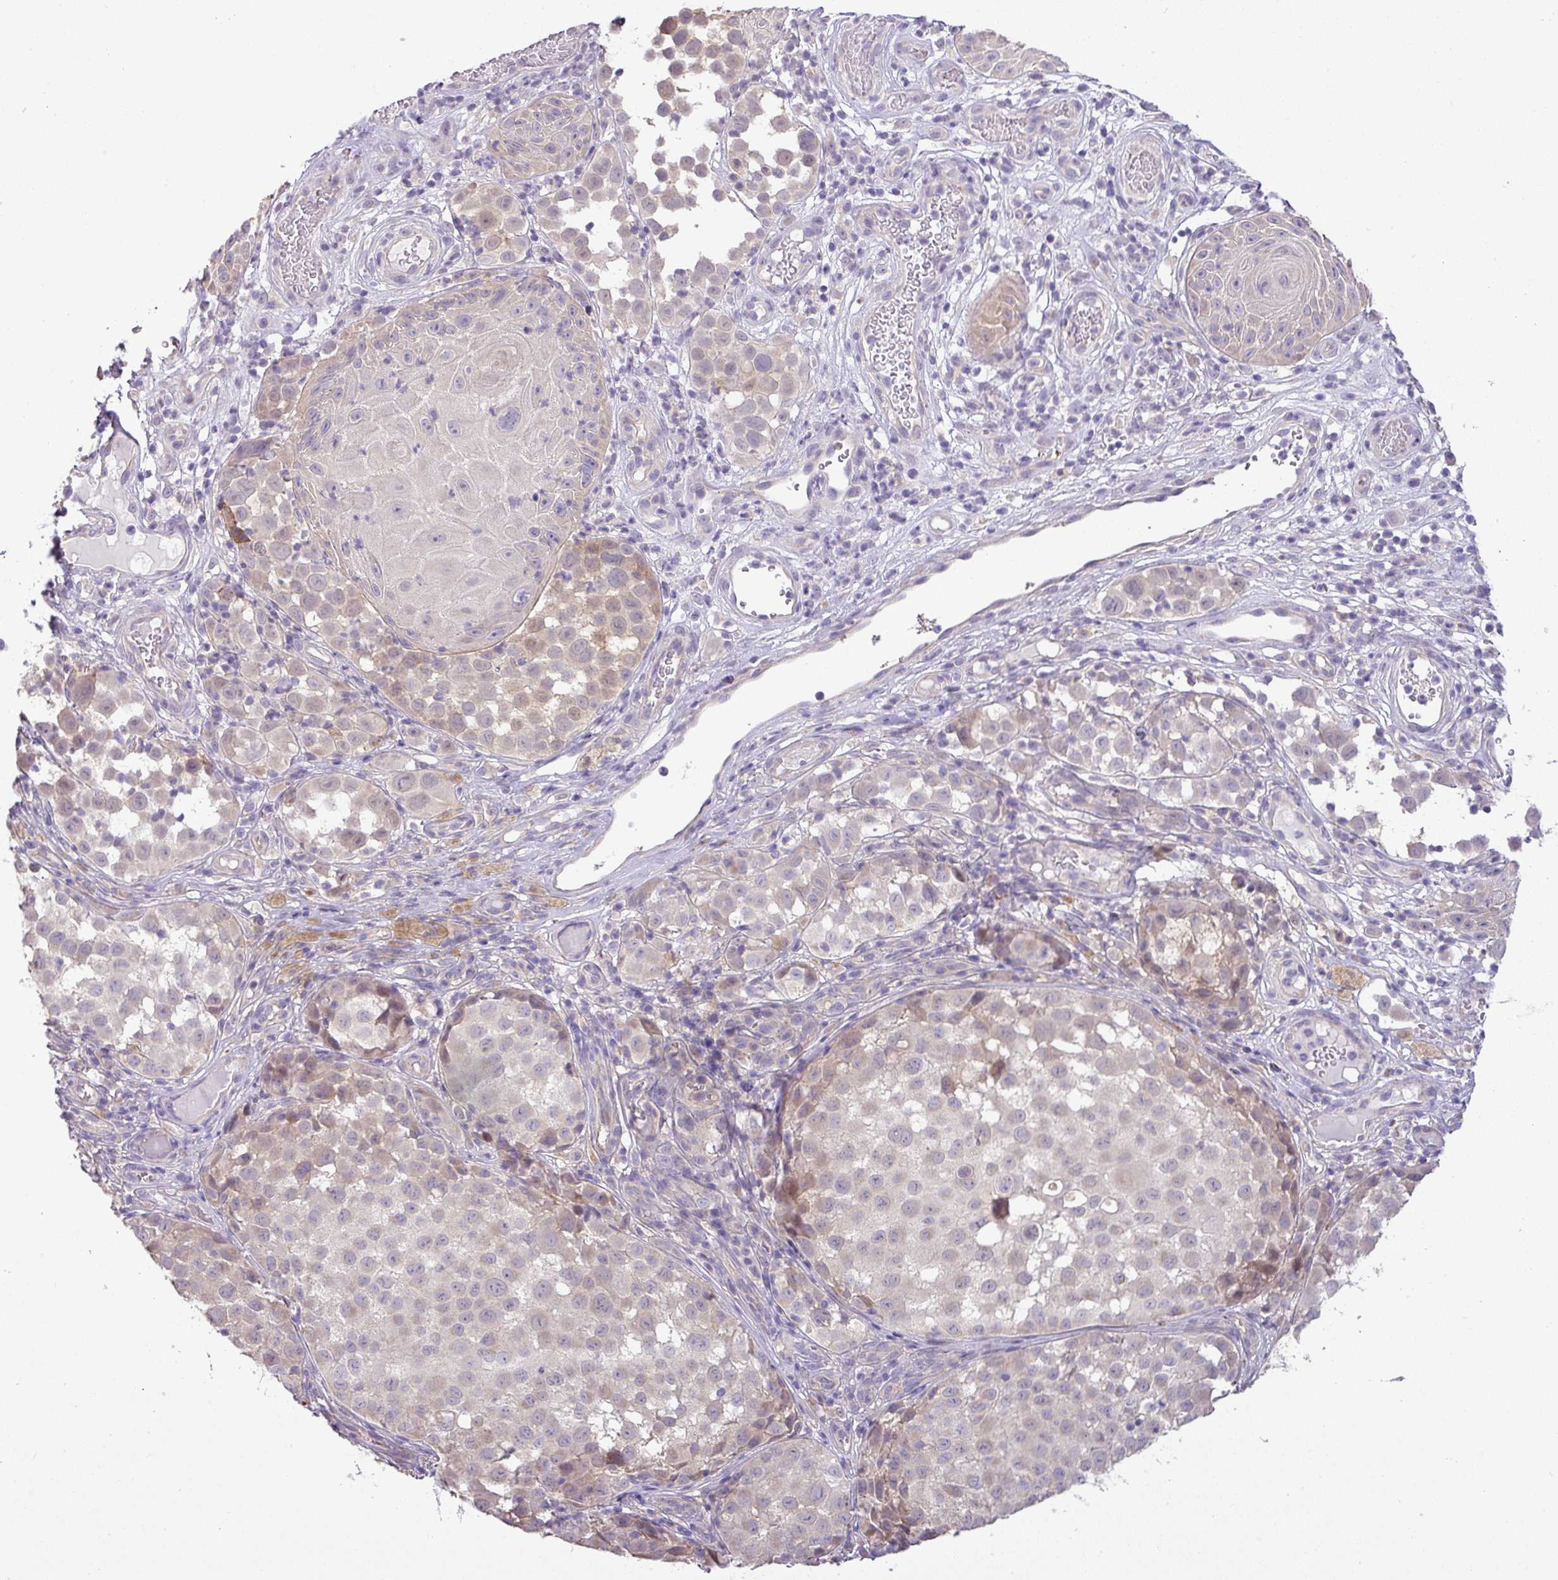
{"staining": {"intensity": "weak", "quantity": "<25%", "location": "cytoplasmic/membranous,nuclear"}, "tissue": "melanoma", "cell_type": "Tumor cells", "image_type": "cancer", "snomed": [{"axis": "morphology", "description": "Malignant melanoma, NOS"}, {"axis": "topography", "description": "Skin"}], "caption": "Malignant melanoma was stained to show a protein in brown. There is no significant staining in tumor cells.", "gene": "GALNT12", "patient": {"sex": "male", "age": 64}}